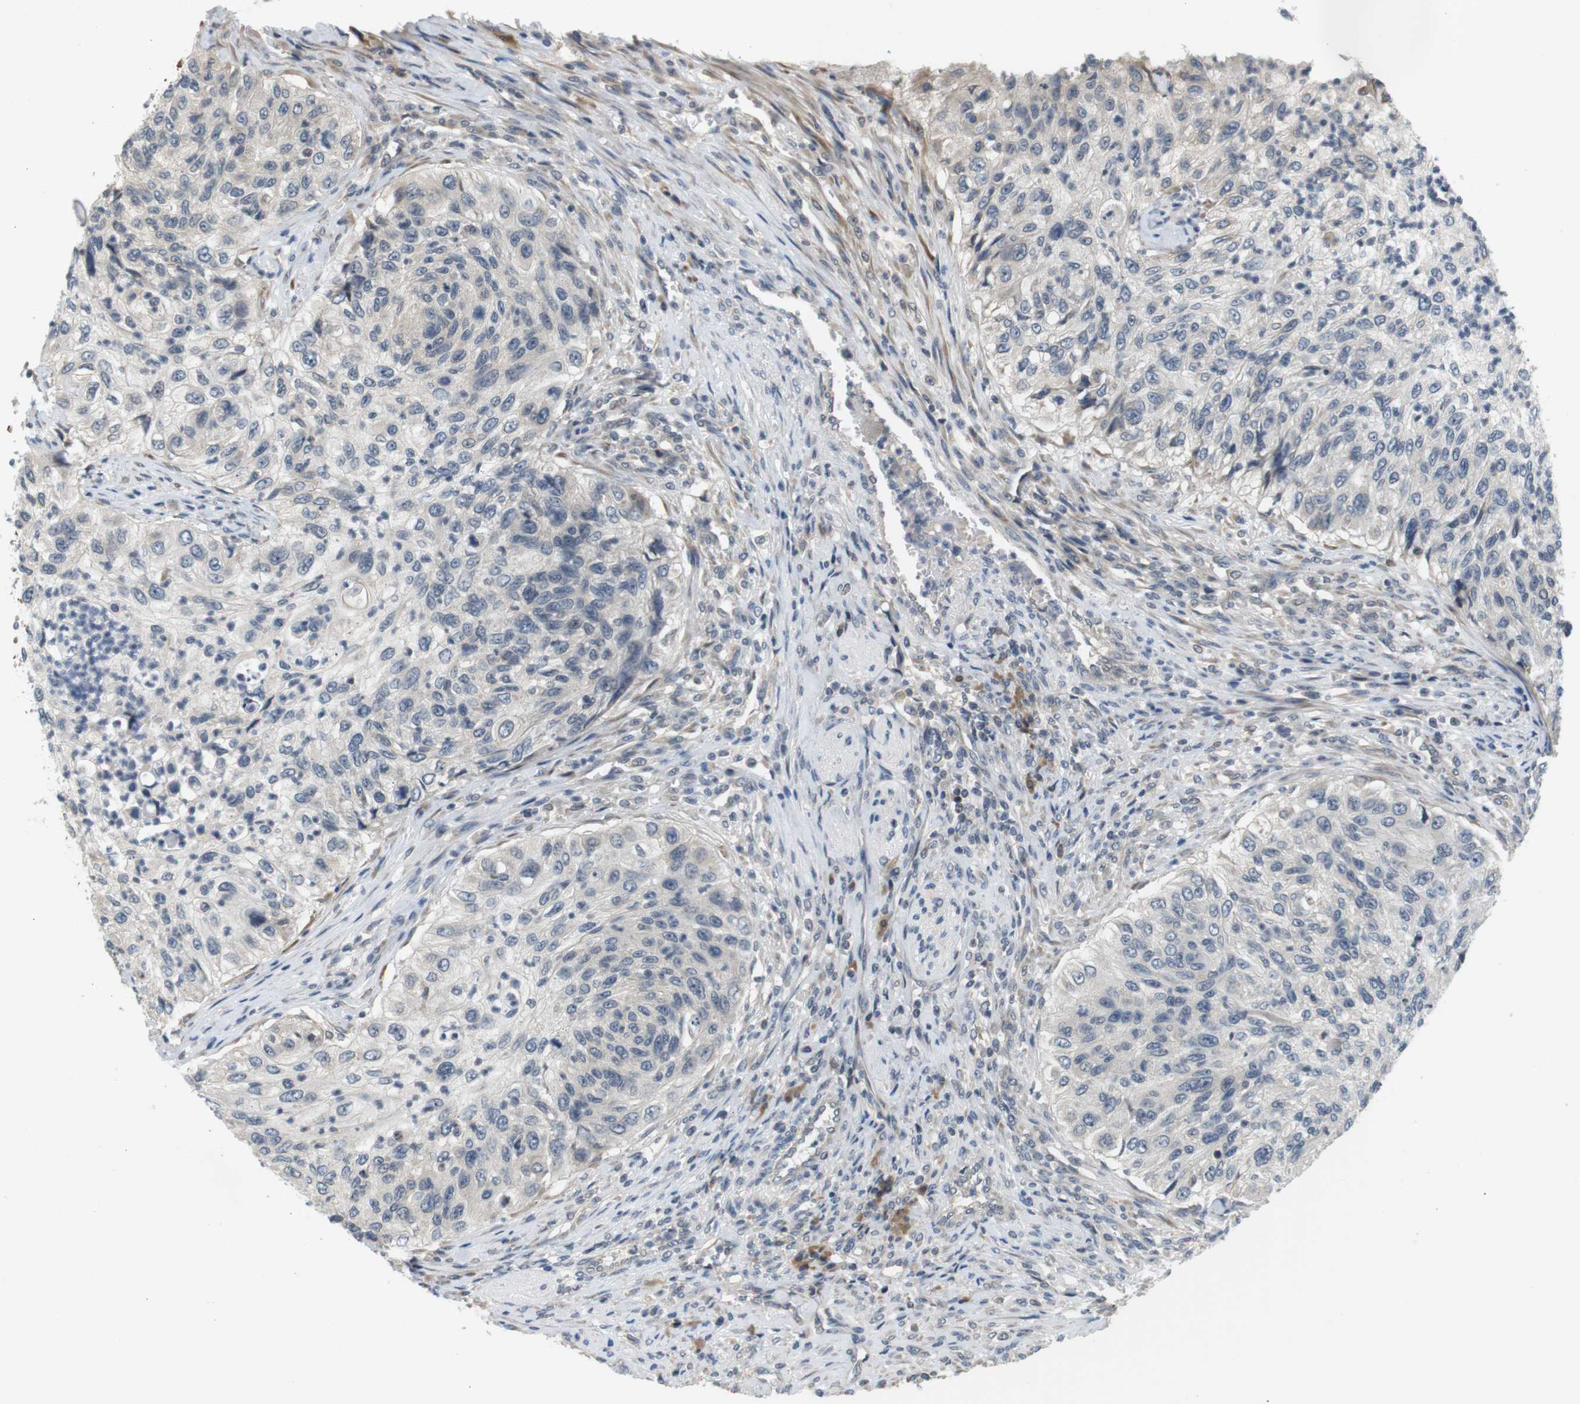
{"staining": {"intensity": "negative", "quantity": "none", "location": "none"}, "tissue": "urothelial cancer", "cell_type": "Tumor cells", "image_type": "cancer", "snomed": [{"axis": "morphology", "description": "Urothelial carcinoma, High grade"}, {"axis": "topography", "description": "Urinary bladder"}], "caption": "DAB (3,3'-diaminobenzidine) immunohistochemical staining of urothelial cancer demonstrates no significant expression in tumor cells.", "gene": "WNT7A", "patient": {"sex": "female", "age": 60}}